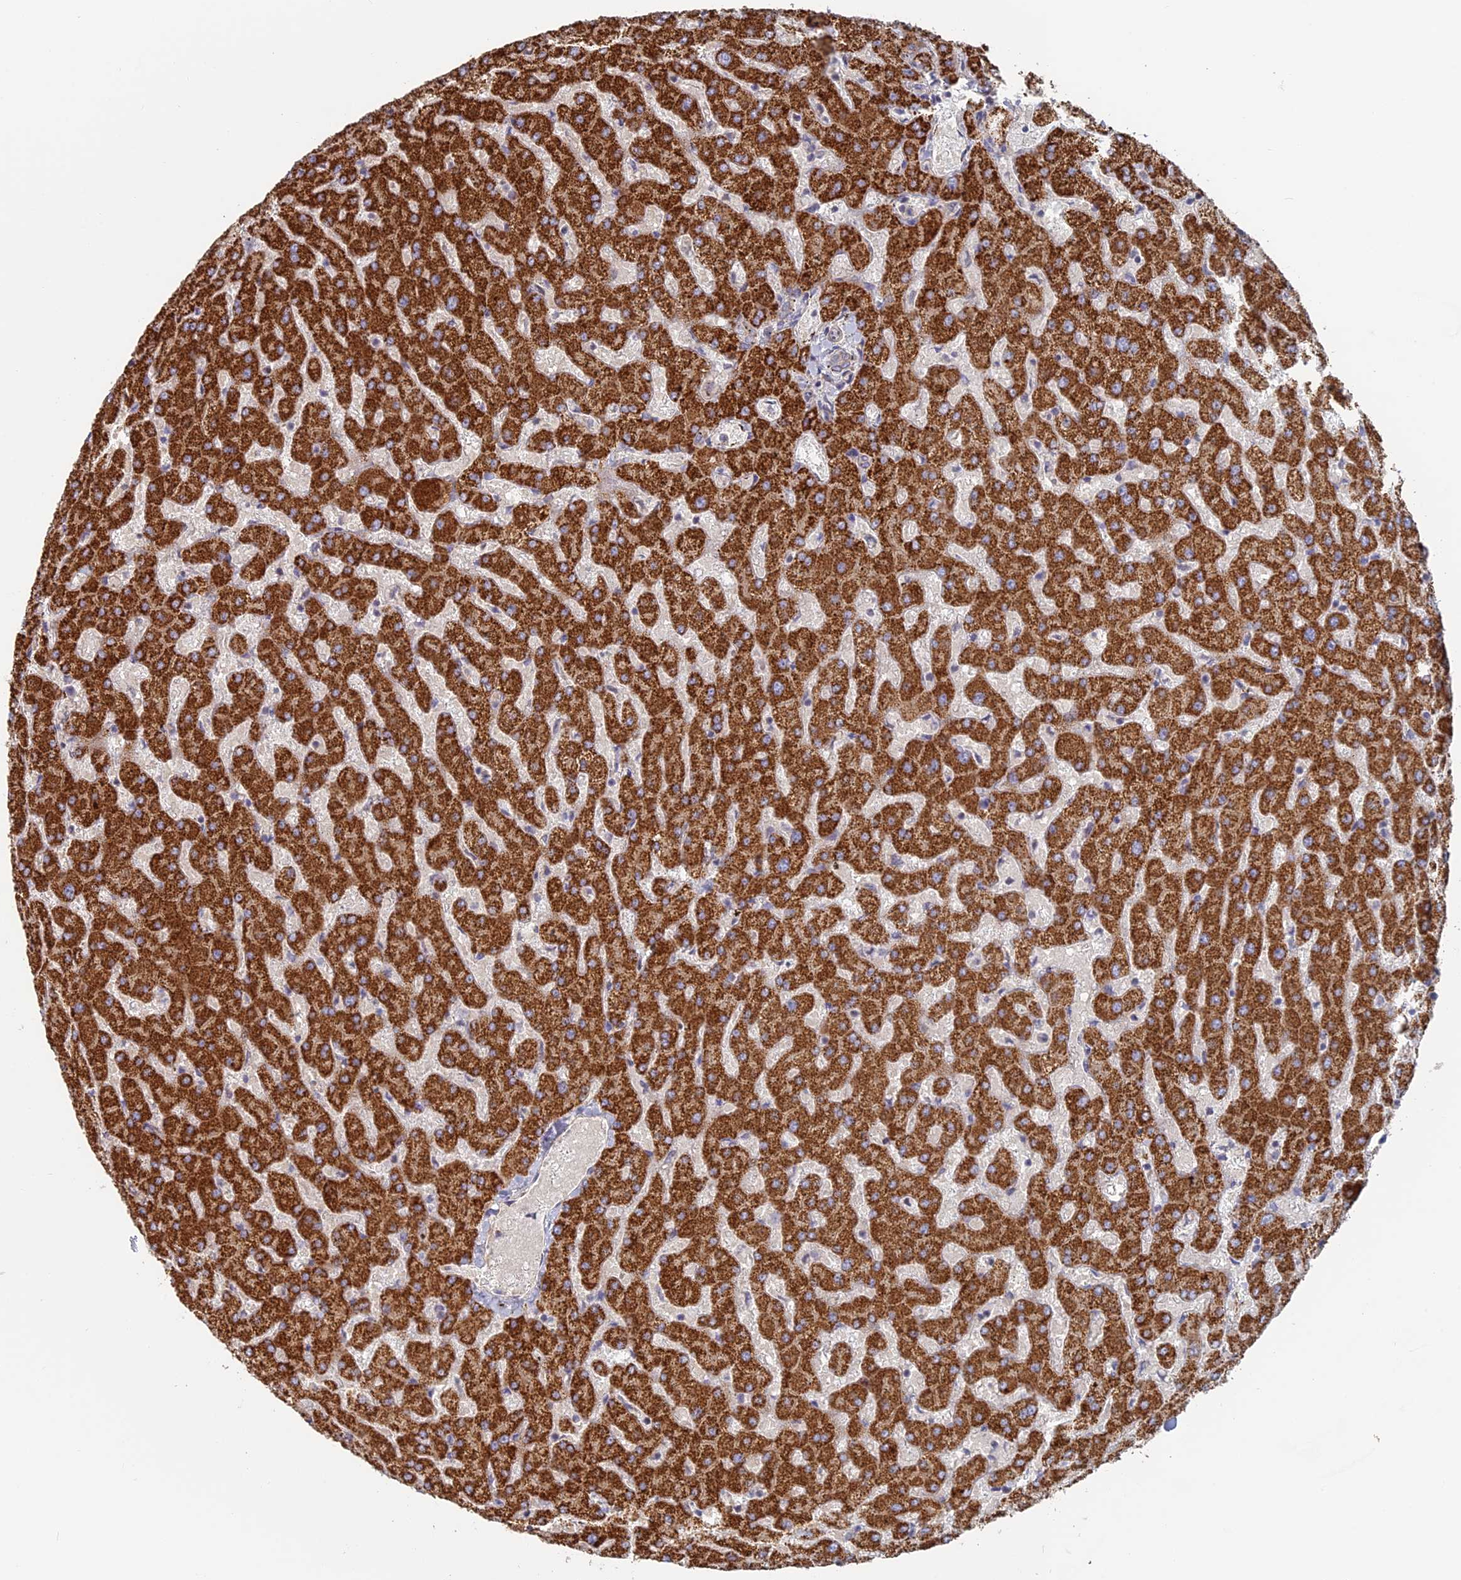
{"staining": {"intensity": "negative", "quantity": "none", "location": "none"}, "tissue": "liver", "cell_type": "Cholangiocytes", "image_type": "normal", "snomed": [{"axis": "morphology", "description": "Normal tissue, NOS"}, {"axis": "topography", "description": "Liver"}], "caption": "This is an immunohistochemistry photomicrograph of benign liver. There is no expression in cholangiocytes.", "gene": "TBC1D30", "patient": {"sex": "female", "age": 63}}